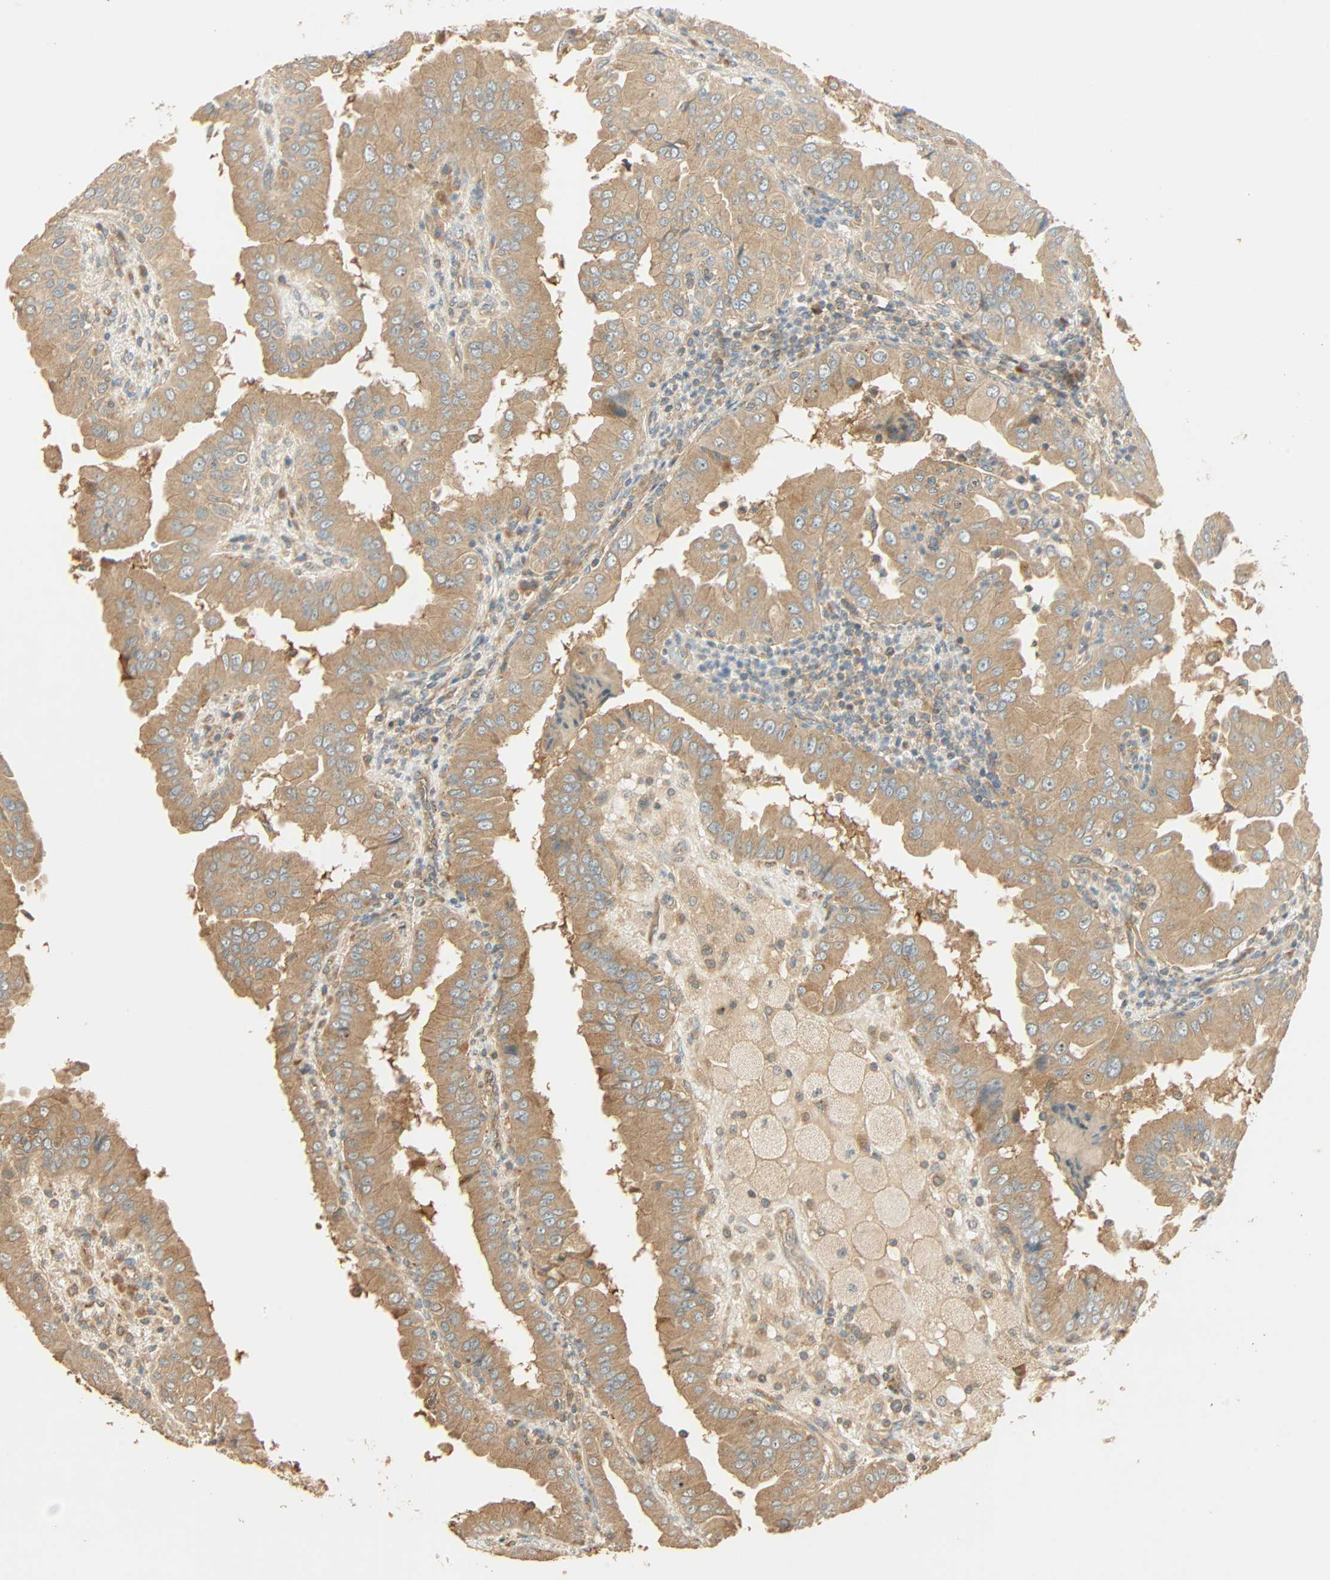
{"staining": {"intensity": "moderate", "quantity": ">75%", "location": "cytoplasmic/membranous"}, "tissue": "thyroid cancer", "cell_type": "Tumor cells", "image_type": "cancer", "snomed": [{"axis": "morphology", "description": "Papillary adenocarcinoma, NOS"}, {"axis": "topography", "description": "Thyroid gland"}], "caption": "Protein positivity by immunohistochemistry (IHC) exhibits moderate cytoplasmic/membranous positivity in about >75% of tumor cells in papillary adenocarcinoma (thyroid).", "gene": "GALK1", "patient": {"sex": "male", "age": 33}}